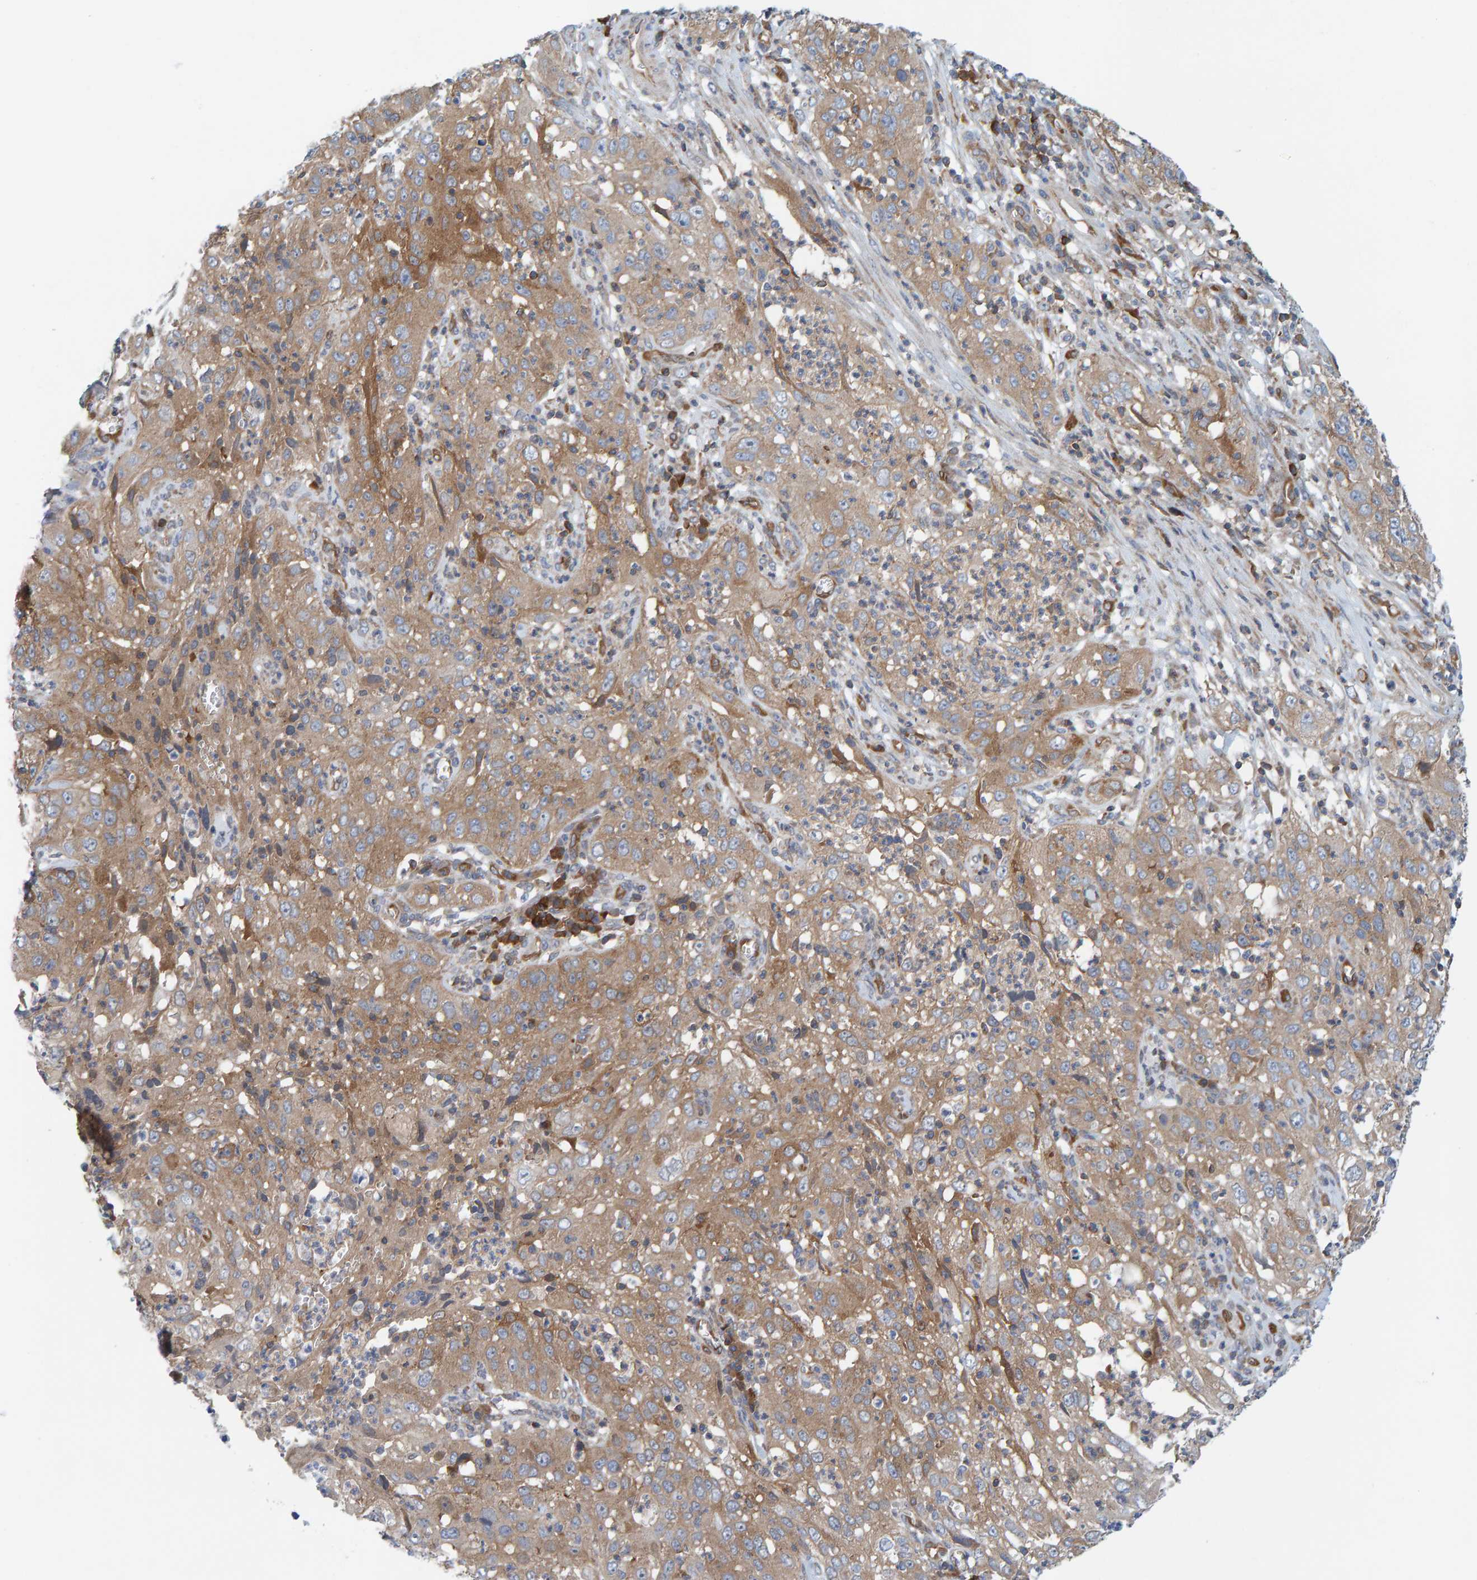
{"staining": {"intensity": "moderate", "quantity": ">75%", "location": "cytoplasmic/membranous"}, "tissue": "cervical cancer", "cell_type": "Tumor cells", "image_type": "cancer", "snomed": [{"axis": "morphology", "description": "Squamous cell carcinoma, NOS"}, {"axis": "topography", "description": "Cervix"}], "caption": "Immunohistochemistry (IHC) micrograph of neoplastic tissue: cervical squamous cell carcinoma stained using immunohistochemistry demonstrates medium levels of moderate protein expression localized specifically in the cytoplasmic/membranous of tumor cells, appearing as a cytoplasmic/membranous brown color.", "gene": "PRKD2", "patient": {"sex": "female", "age": 32}}